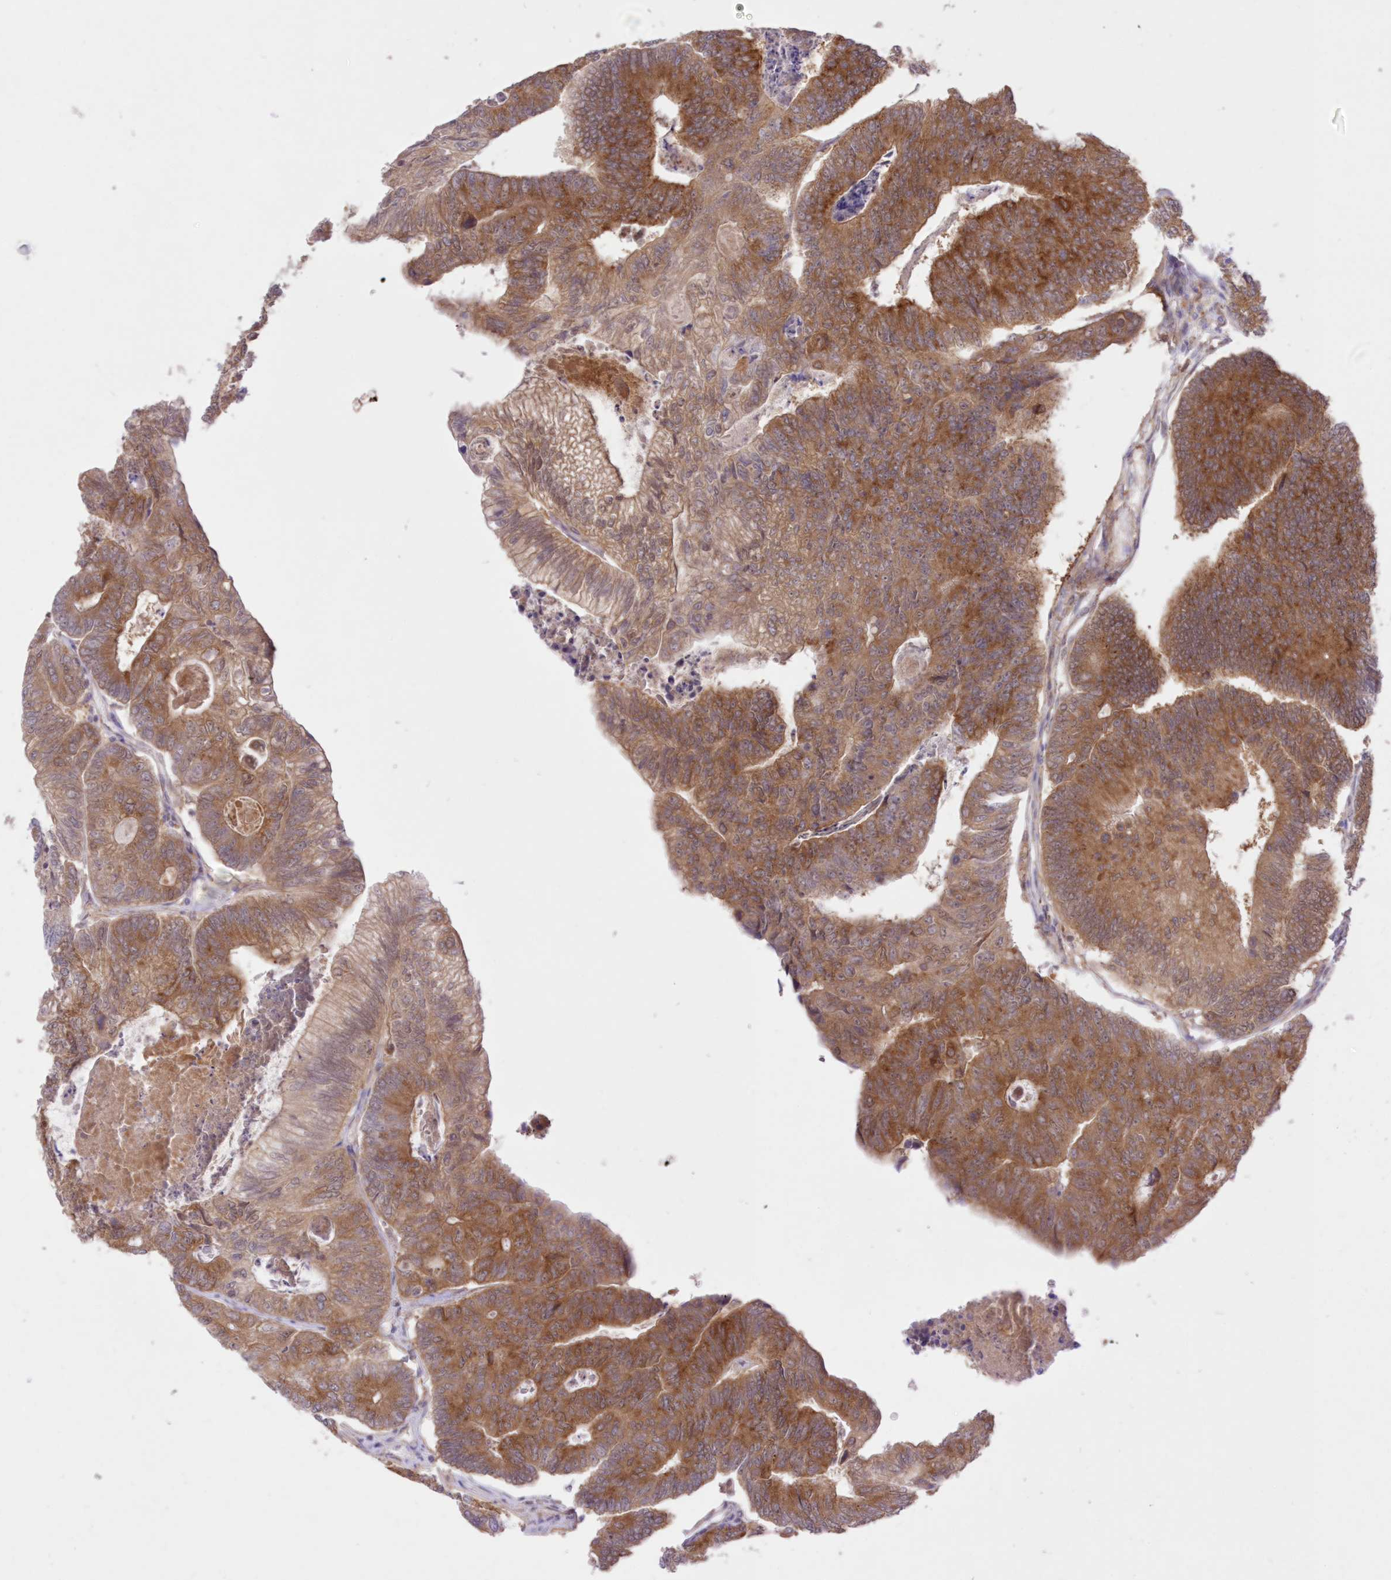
{"staining": {"intensity": "strong", "quantity": "25%-75%", "location": "cytoplasmic/membranous"}, "tissue": "colorectal cancer", "cell_type": "Tumor cells", "image_type": "cancer", "snomed": [{"axis": "morphology", "description": "Adenocarcinoma, NOS"}, {"axis": "topography", "description": "Colon"}], "caption": "About 25%-75% of tumor cells in colorectal adenocarcinoma reveal strong cytoplasmic/membranous protein expression as visualized by brown immunohistochemical staining.", "gene": "RNPEP", "patient": {"sex": "female", "age": 67}}